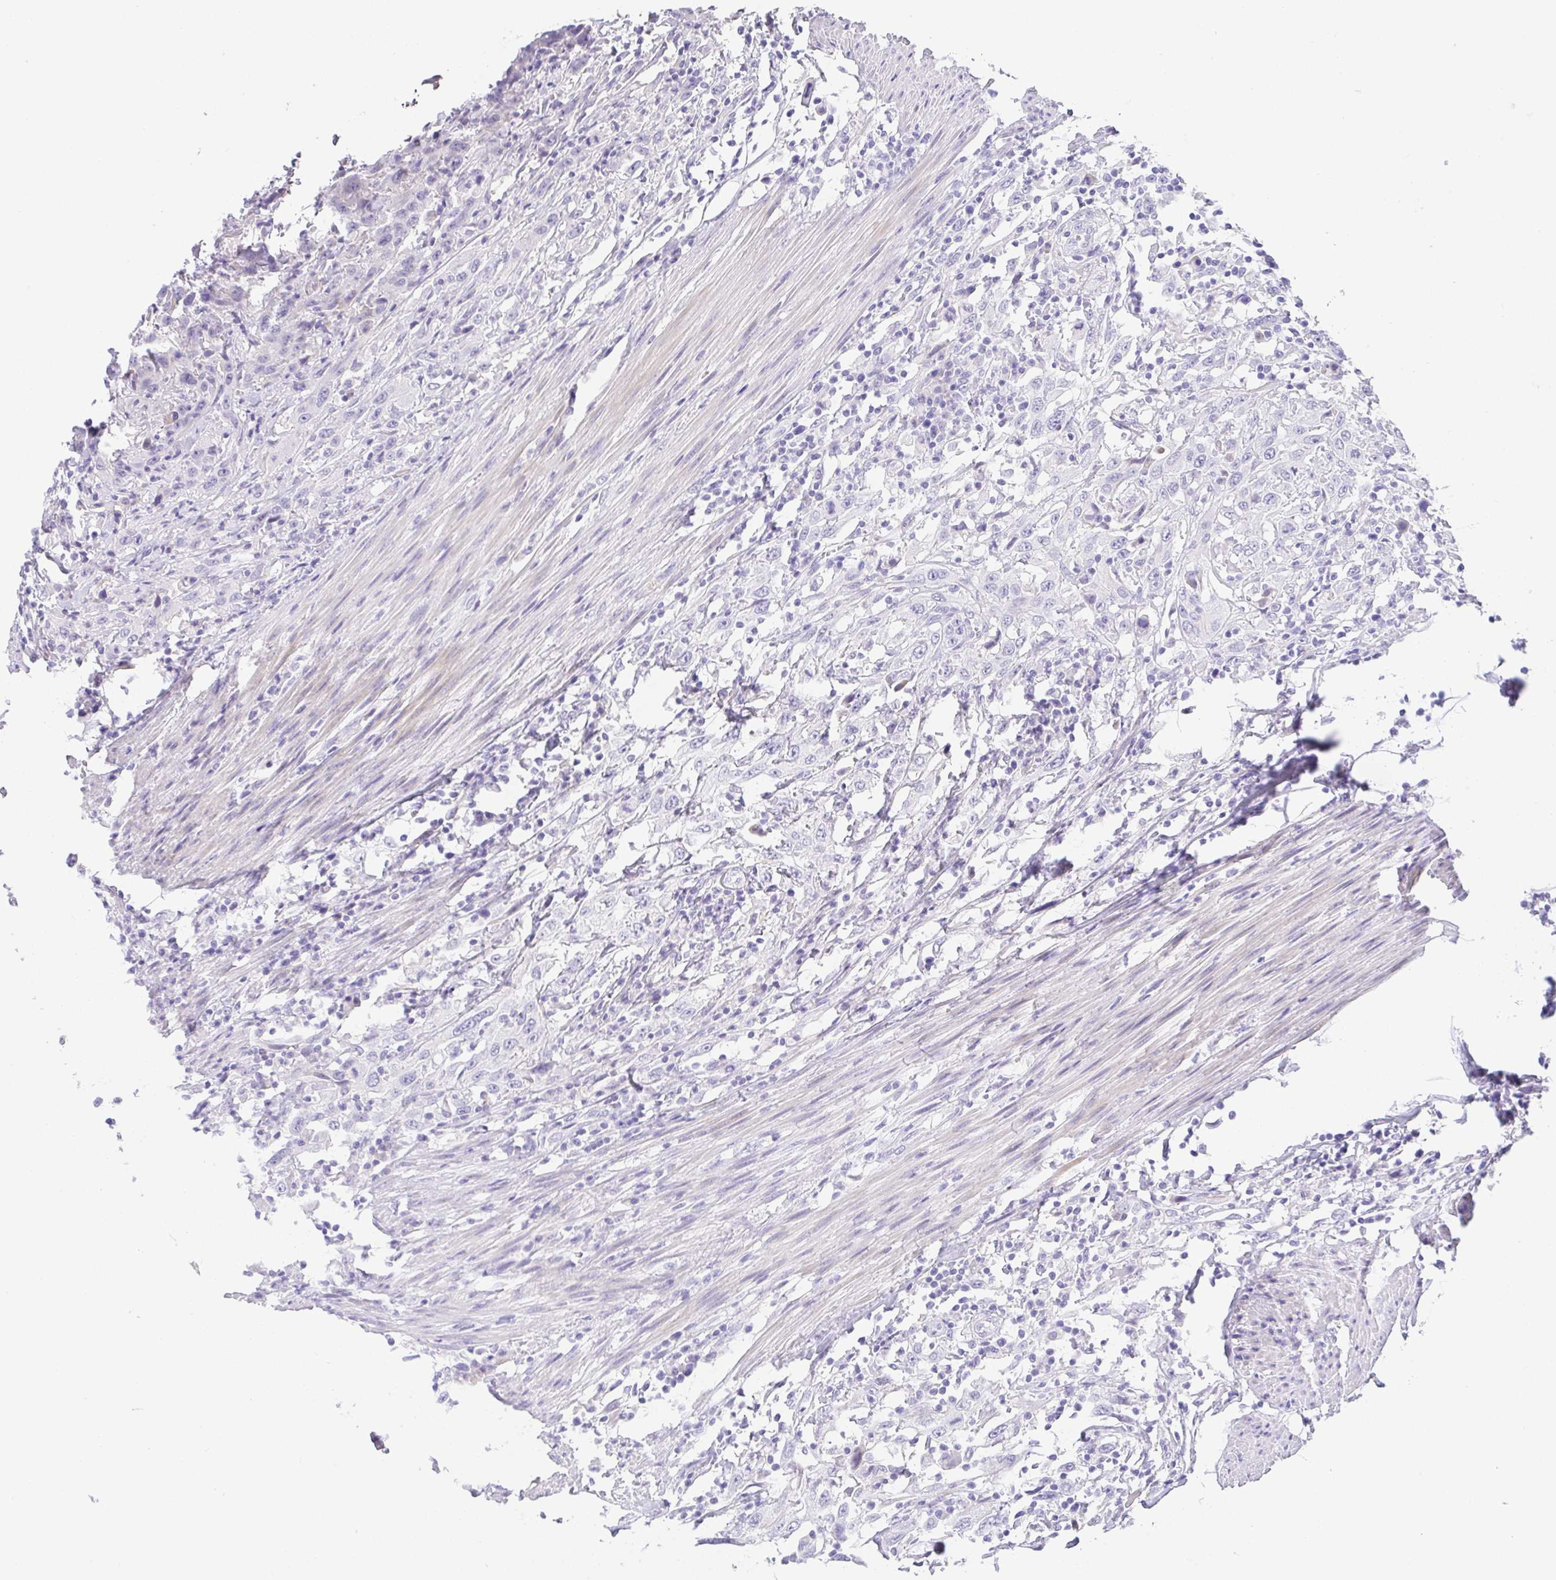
{"staining": {"intensity": "negative", "quantity": "none", "location": "none"}, "tissue": "urothelial cancer", "cell_type": "Tumor cells", "image_type": "cancer", "snomed": [{"axis": "morphology", "description": "Urothelial carcinoma, High grade"}, {"axis": "topography", "description": "Urinary bladder"}], "caption": "High-grade urothelial carcinoma was stained to show a protein in brown. There is no significant expression in tumor cells.", "gene": "HAPLN2", "patient": {"sex": "male", "age": 61}}